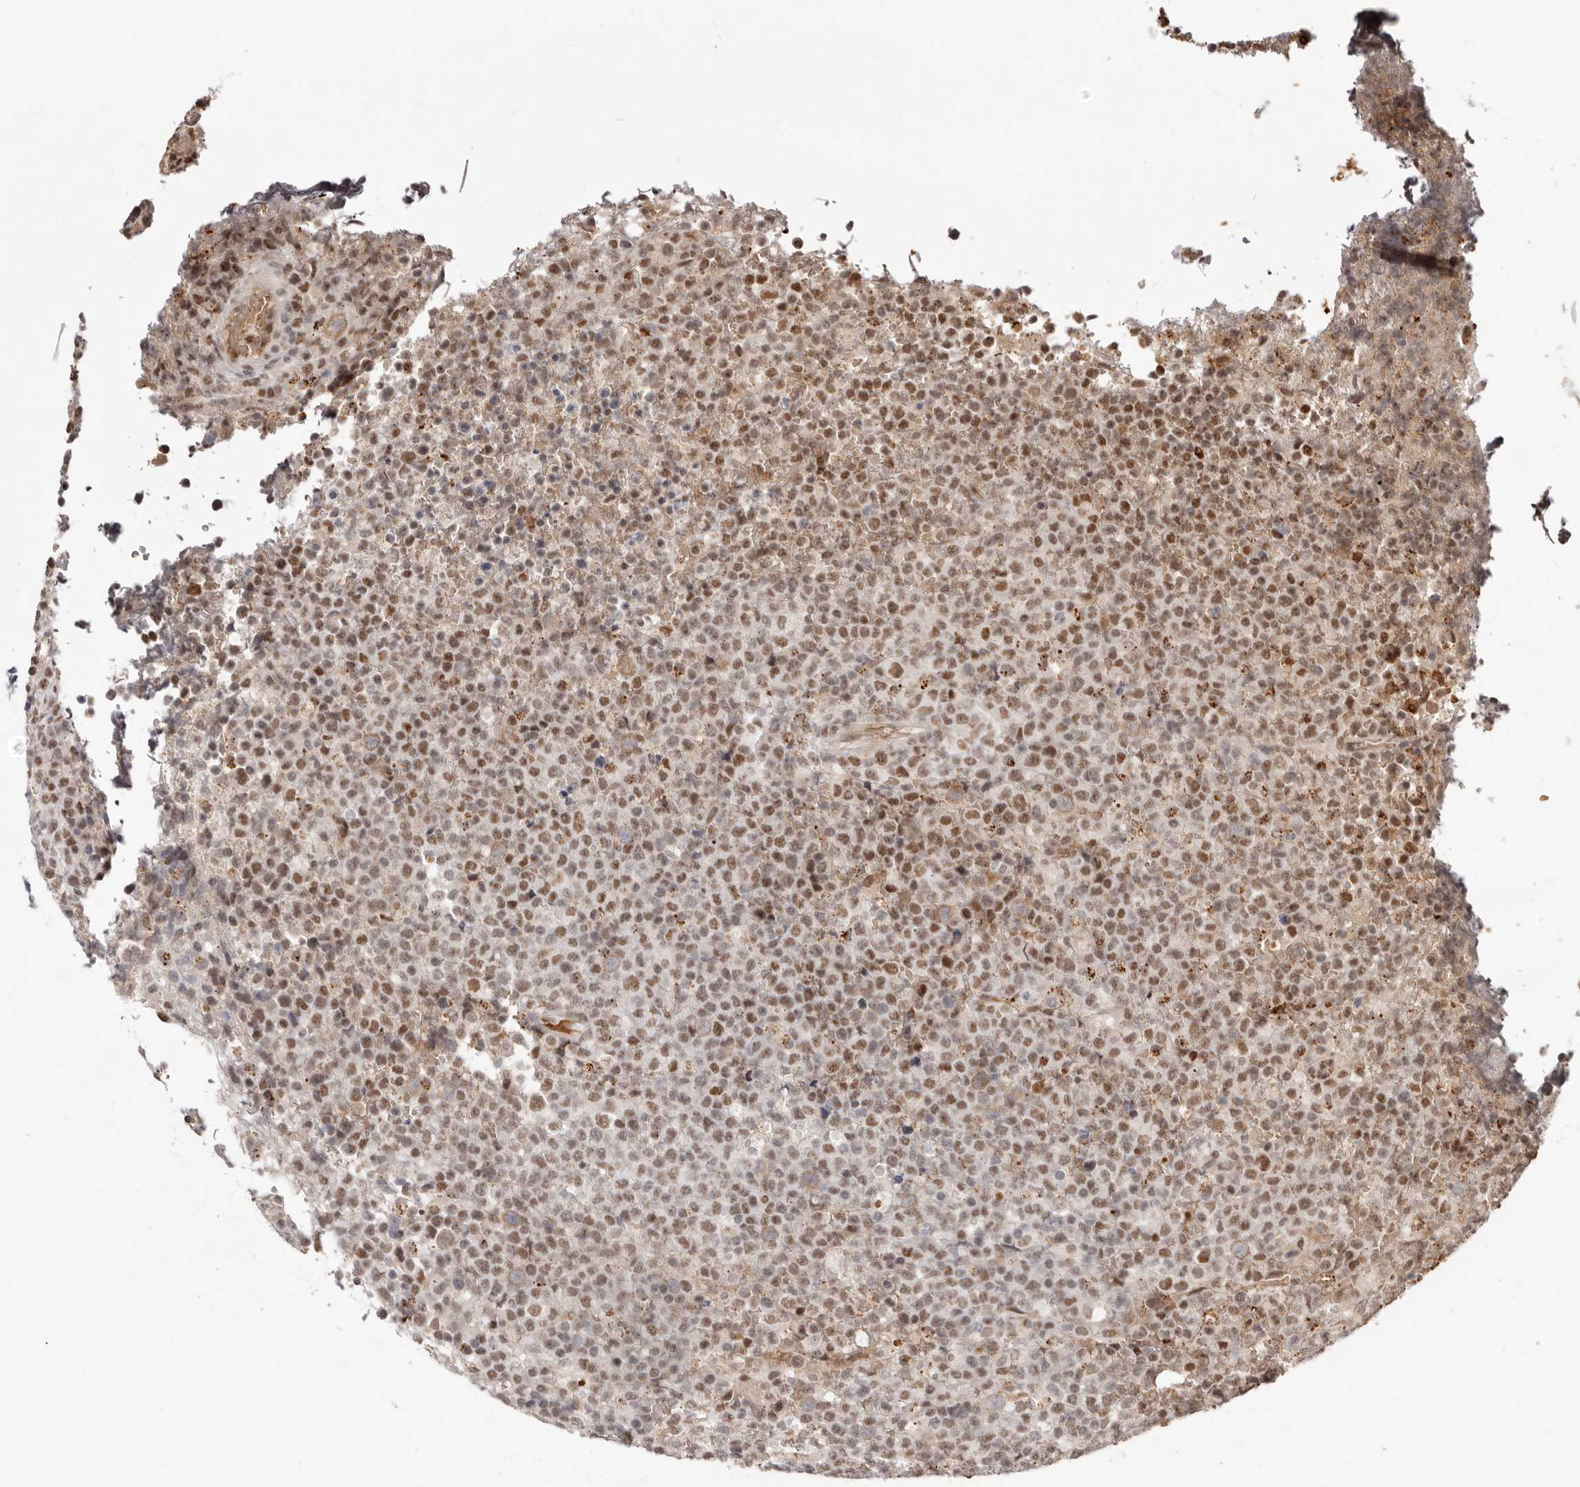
{"staining": {"intensity": "moderate", "quantity": "25%-75%", "location": "nuclear"}, "tissue": "lymphoma", "cell_type": "Tumor cells", "image_type": "cancer", "snomed": [{"axis": "morphology", "description": "Malignant lymphoma, non-Hodgkin's type, High grade"}, {"axis": "topography", "description": "Lymph node"}], "caption": "Immunohistochemical staining of human lymphoma exhibits moderate nuclear protein staining in about 25%-75% of tumor cells.", "gene": "NCOA3", "patient": {"sex": "male", "age": 13}}